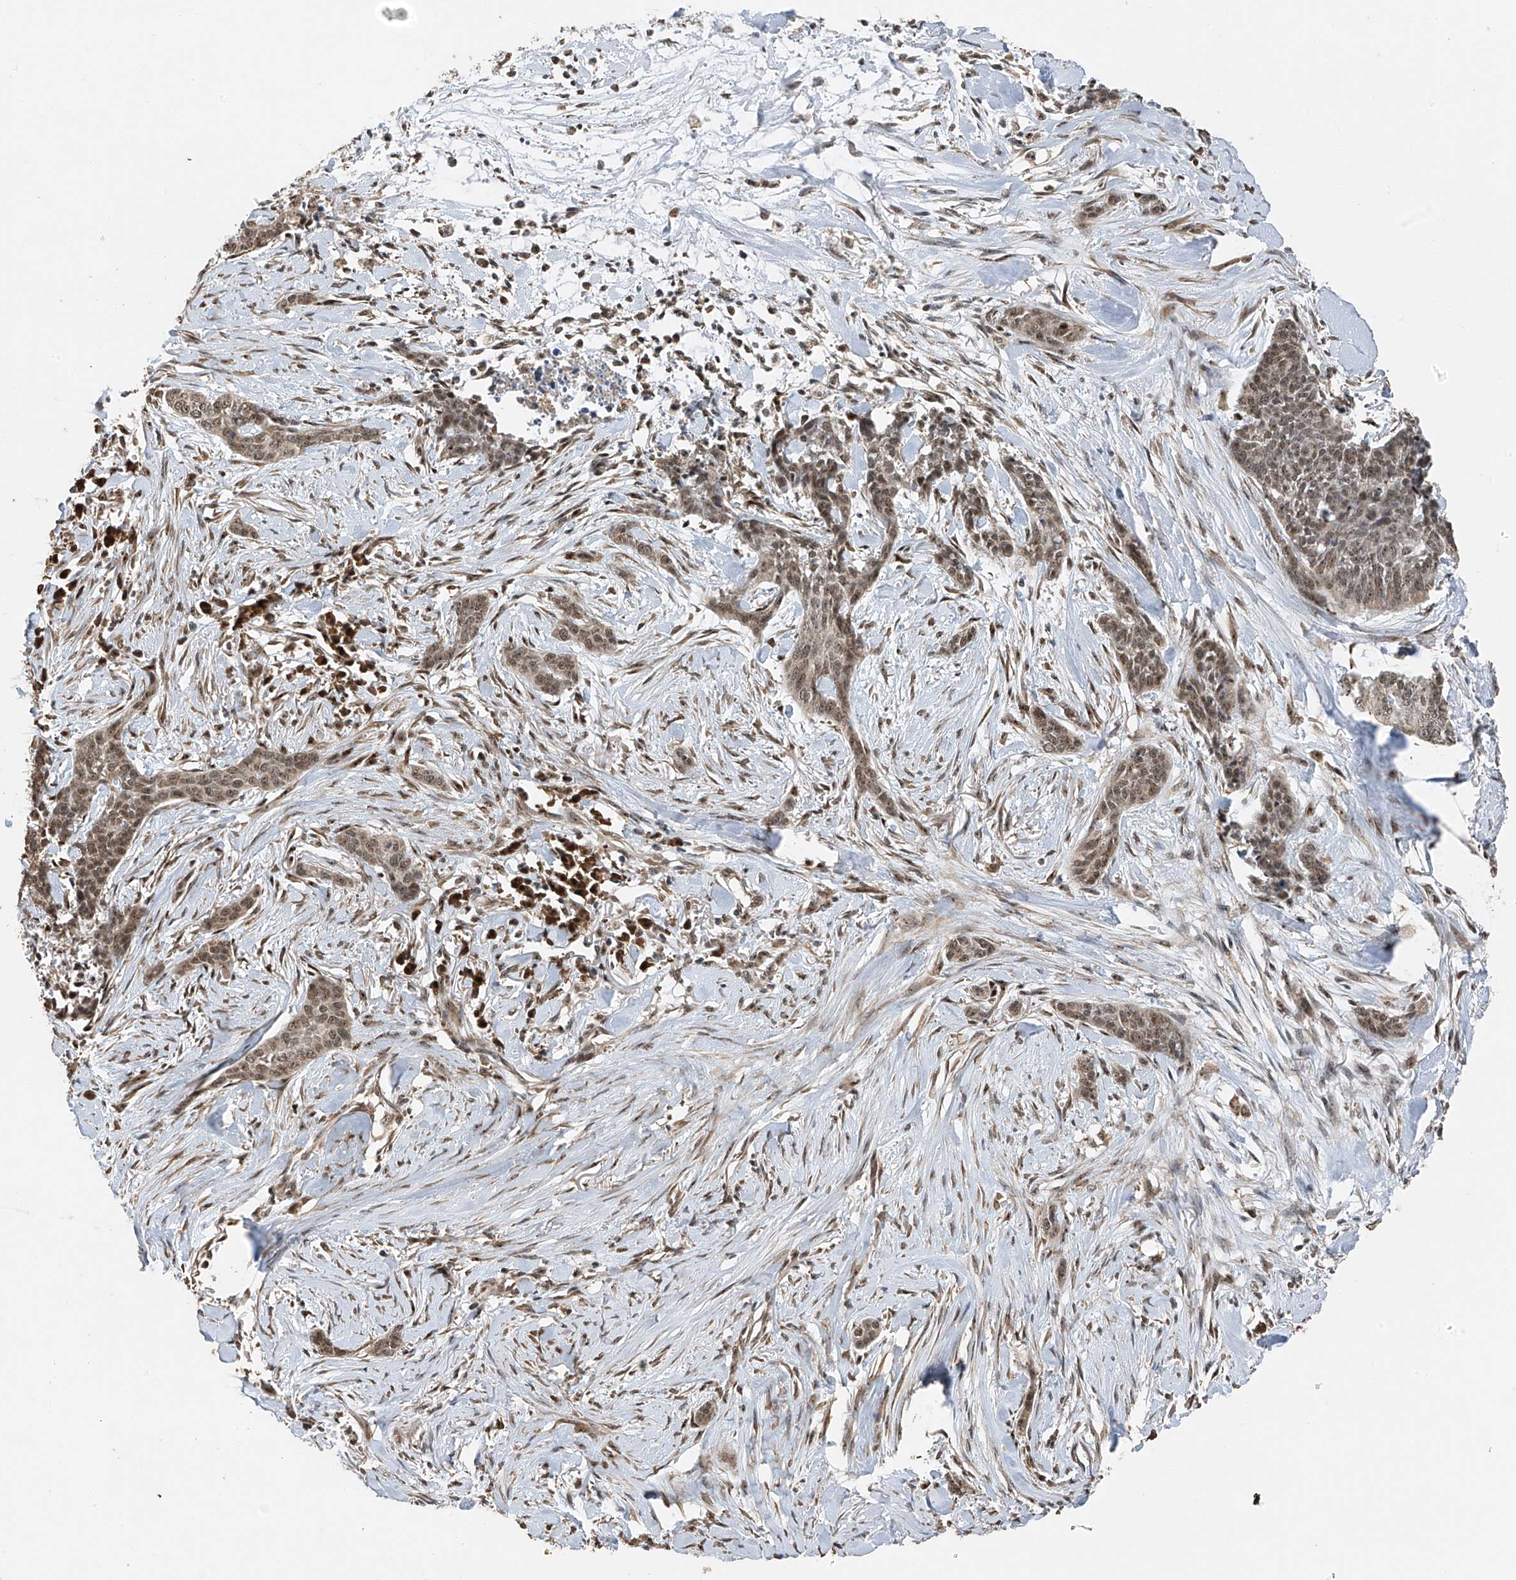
{"staining": {"intensity": "moderate", "quantity": ">75%", "location": "nuclear"}, "tissue": "skin cancer", "cell_type": "Tumor cells", "image_type": "cancer", "snomed": [{"axis": "morphology", "description": "Basal cell carcinoma"}, {"axis": "topography", "description": "Skin"}], "caption": "This photomicrograph exhibits skin cancer stained with immunohistochemistry to label a protein in brown. The nuclear of tumor cells show moderate positivity for the protein. Nuclei are counter-stained blue.", "gene": "ERLEC1", "patient": {"sex": "female", "age": 64}}